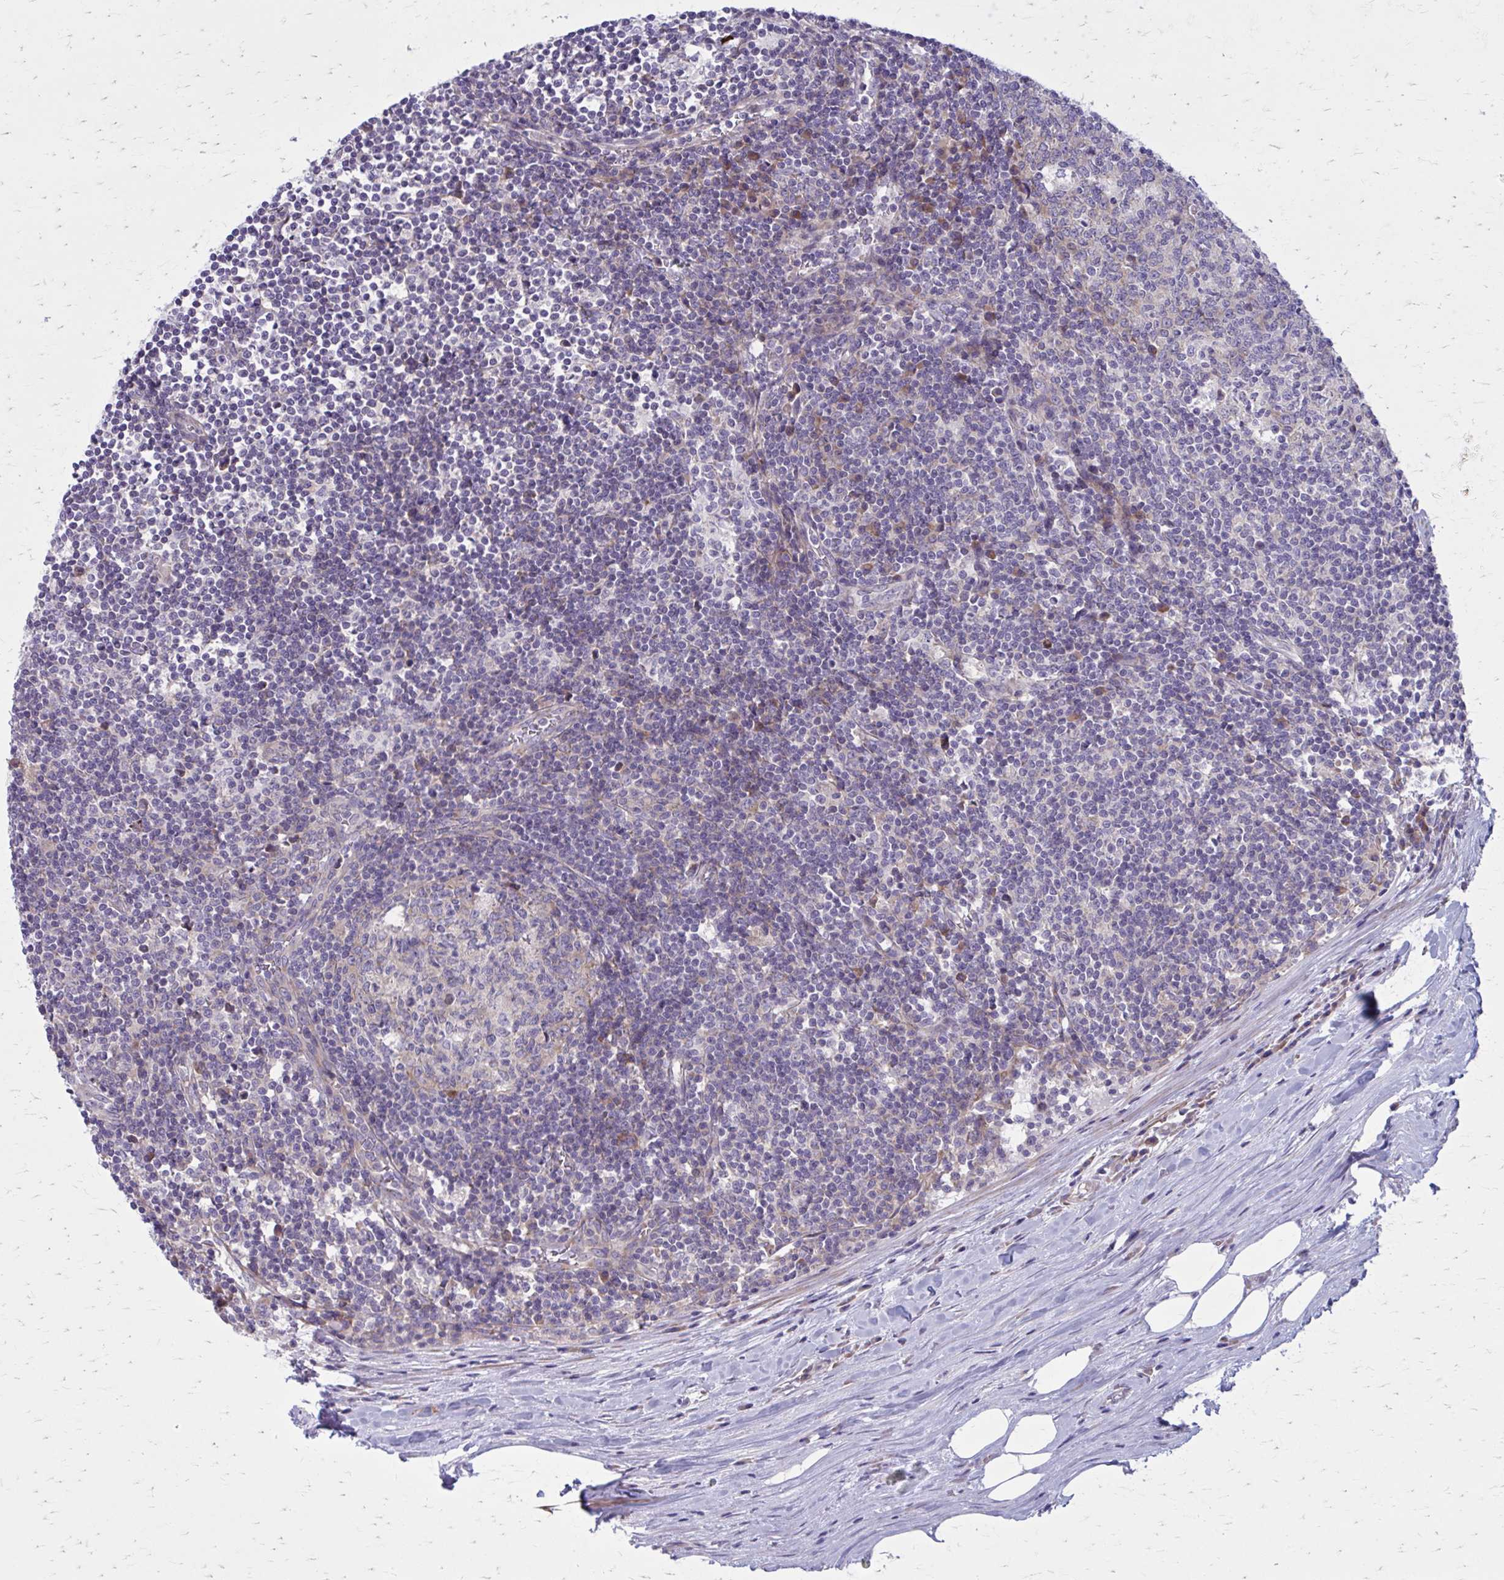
{"staining": {"intensity": "negative", "quantity": "none", "location": "none"}, "tissue": "lymph node", "cell_type": "Germinal center cells", "image_type": "normal", "snomed": [{"axis": "morphology", "description": "Normal tissue, NOS"}, {"axis": "topography", "description": "Lymph node"}], "caption": "Lymph node was stained to show a protein in brown. There is no significant expression in germinal center cells.", "gene": "GIGYF2", "patient": {"sex": "male", "age": 67}}